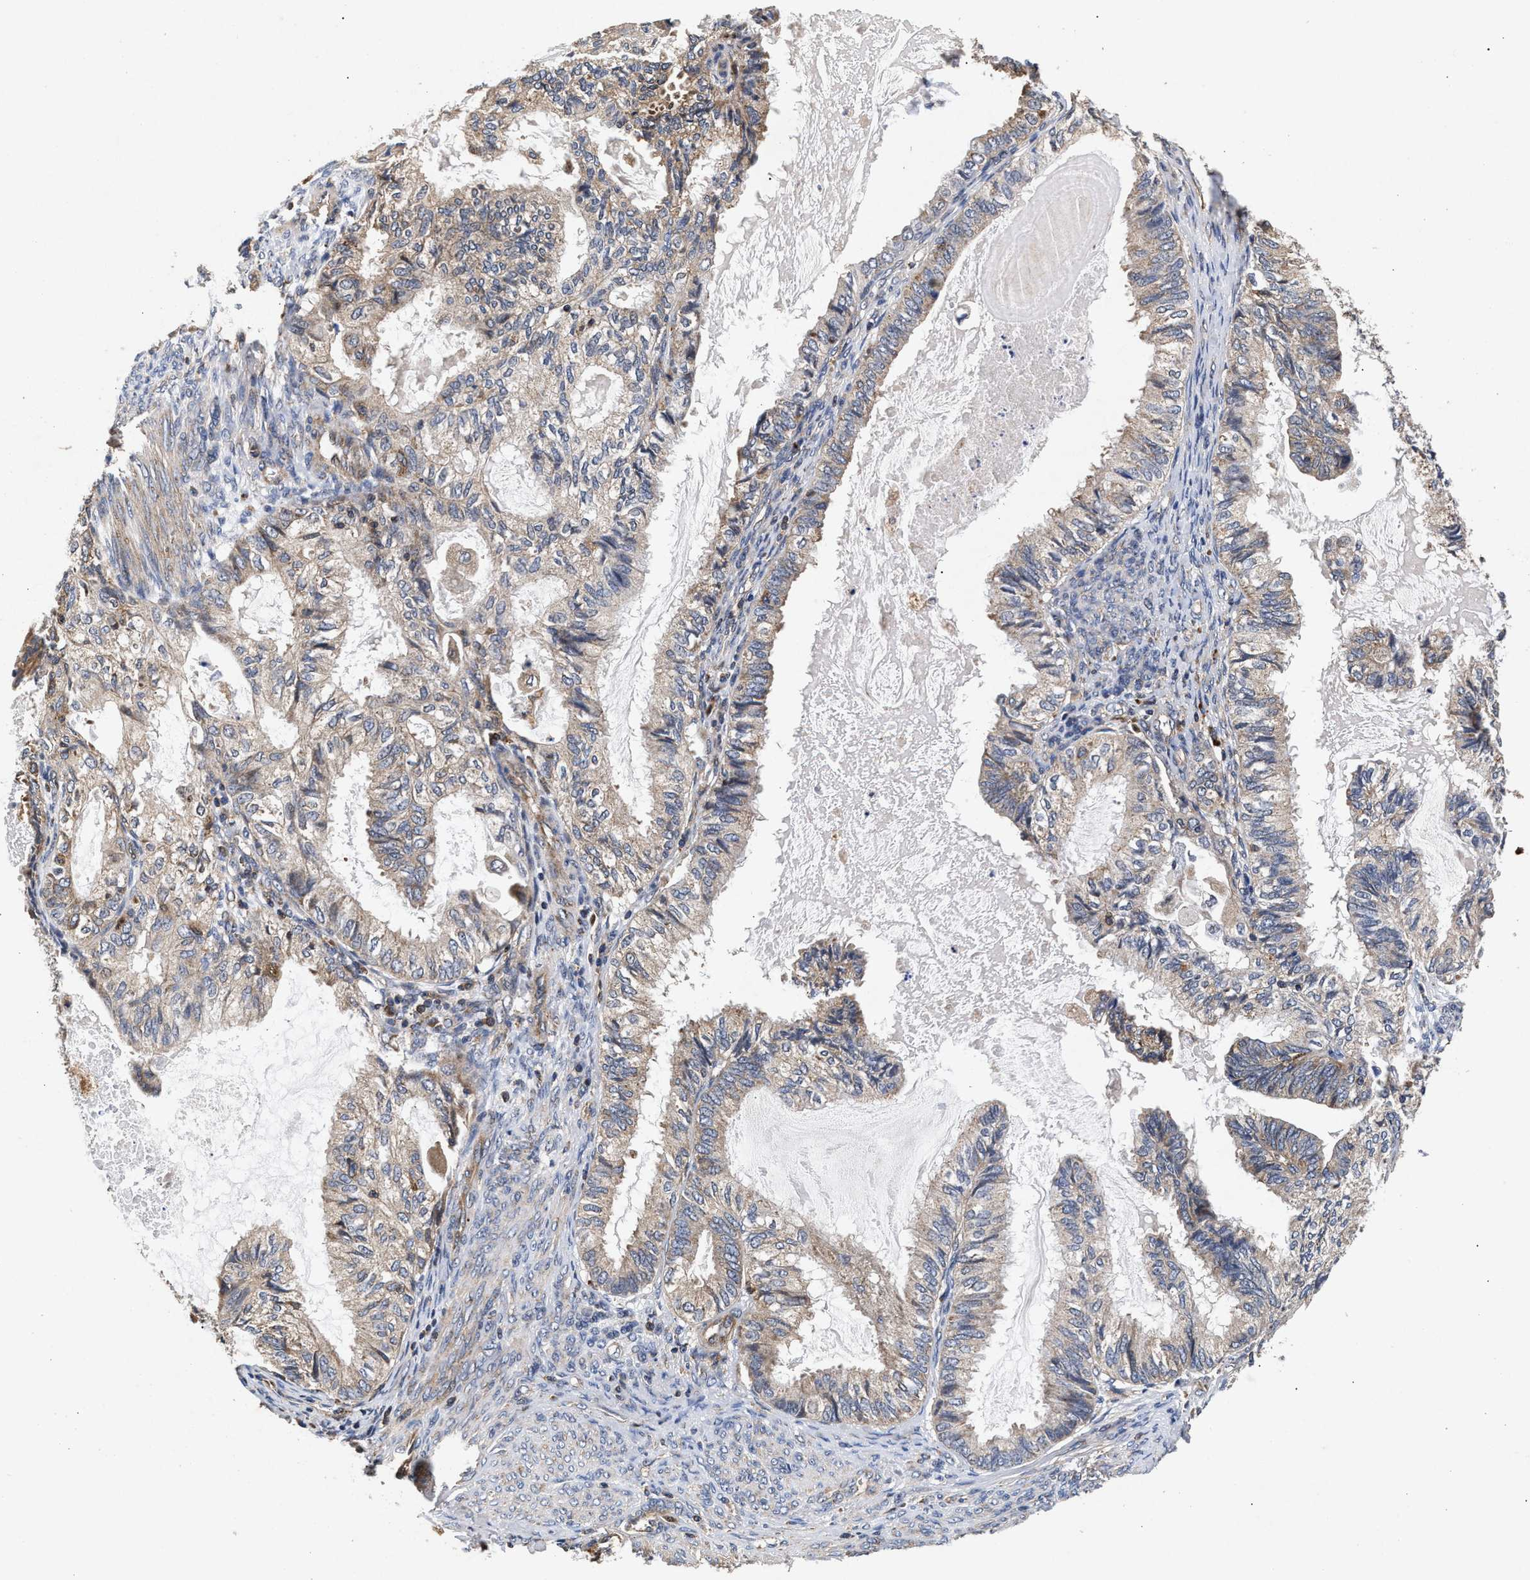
{"staining": {"intensity": "weak", "quantity": "<25%", "location": "cytoplasmic/membranous"}, "tissue": "cervical cancer", "cell_type": "Tumor cells", "image_type": "cancer", "snomed": [{"axis": "morphology", "description": "Normal tissue, NOS"}, {"axis": "morphology", "description": "Adenocarcinoma, NOS"}, {"axis": "topography", "description": "Cervix"}, {"axis": "topography", "description": "Endometrium"}], "caption": "Tumor cells show no significant staining in cervical cancer.", "gene": "NFKB2", "patient": {"sex": "female", "age": 86}}